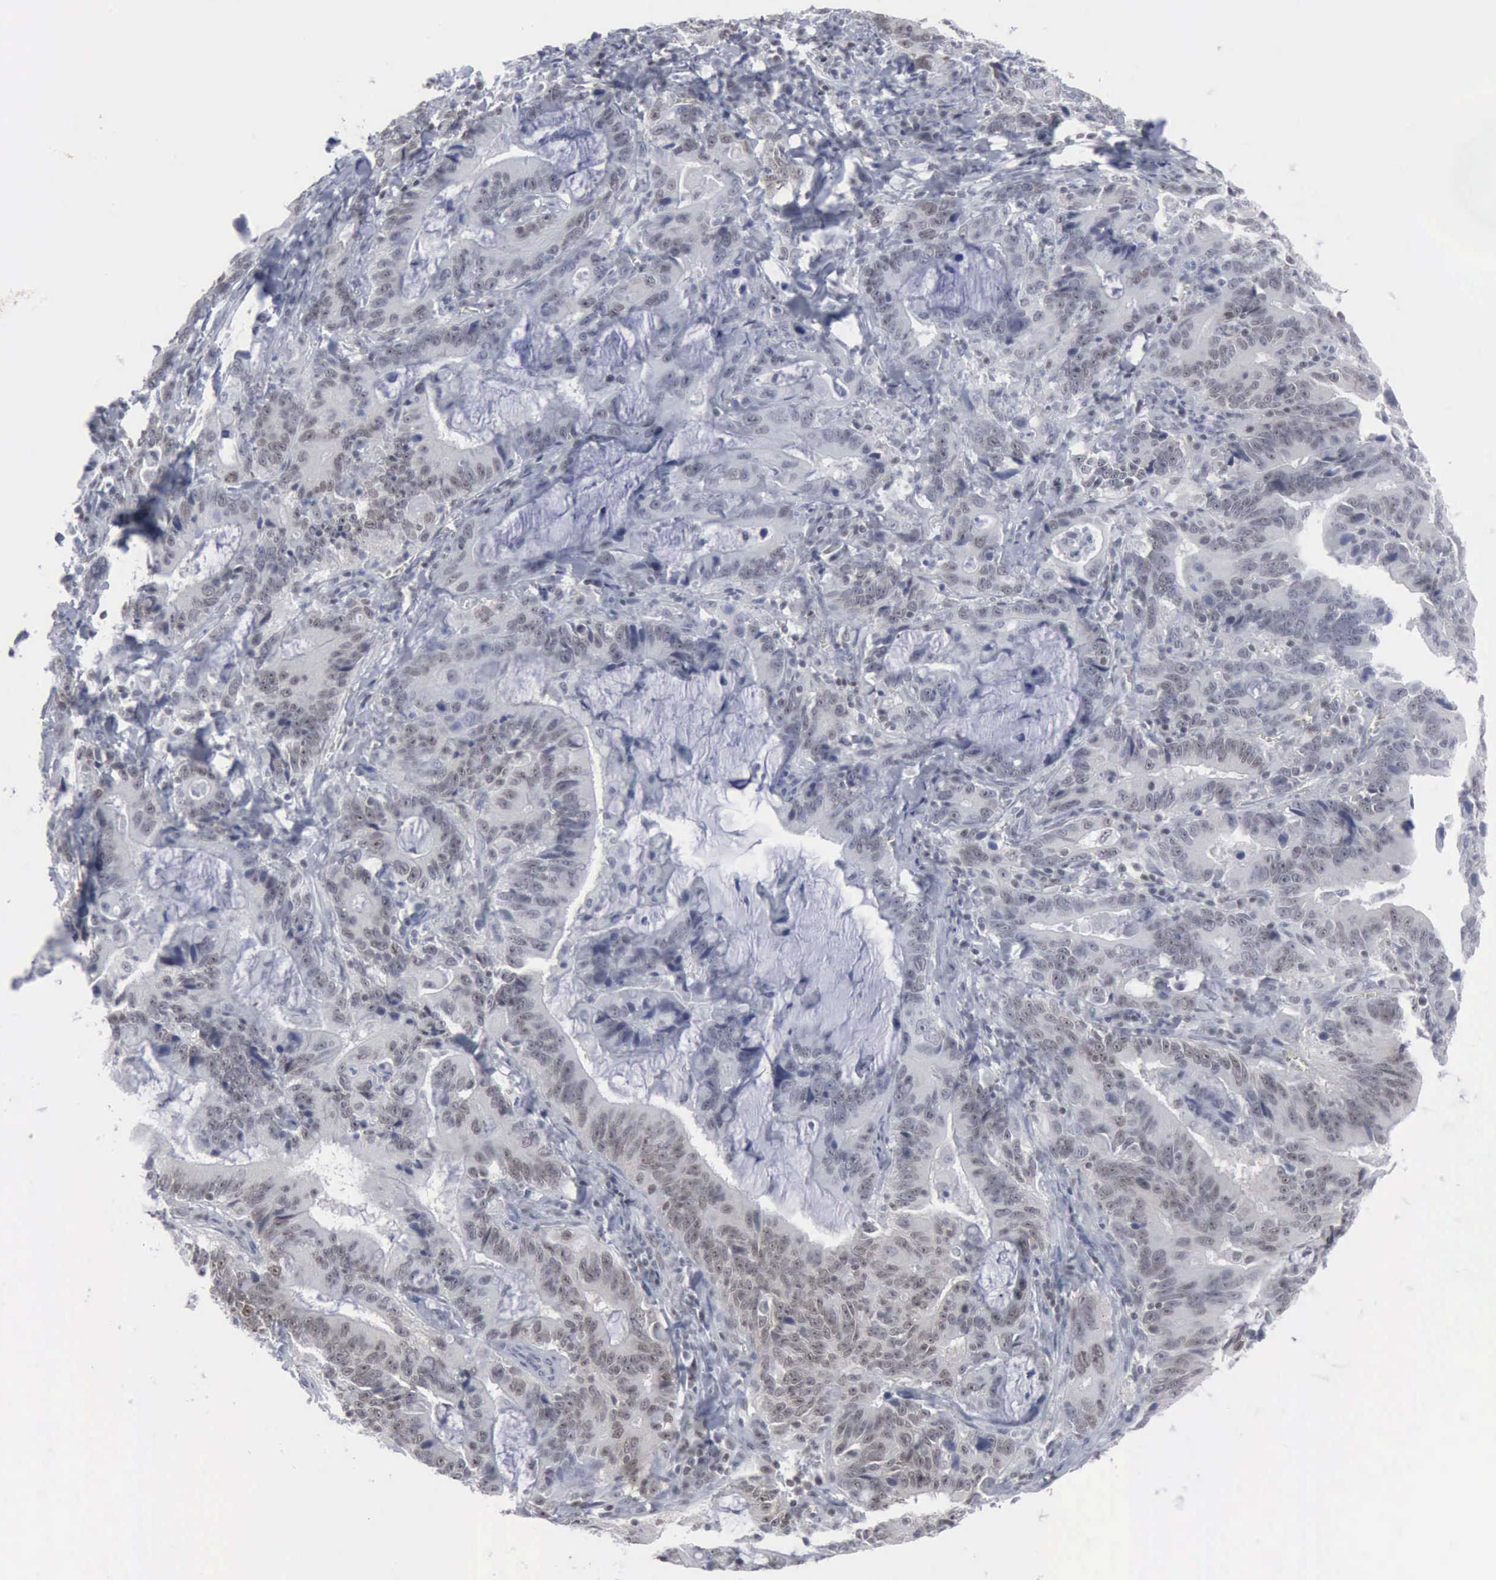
{"staining": {"intensity": "weak", "quantity": ">75%", "location": "nuclear"}, "tissue": "stomach cancer", "cell_type": "Tumor cells", "image_type": "cancer", "snomed": [{"axis": "morphology", "description": "Adenocarcinoma, NOS"}, {"axis": "topography", "description": "Stomach, upper"}], "caption": "This photomicrograph displays stomach cancer stained with IHC to label a protein in brown. The nuclear of tumor cells show weak positivity for the protein. Nuclei are counter-stained blue.", "gene": "XPA", "patient": {"sex": "male", "age": 63}}